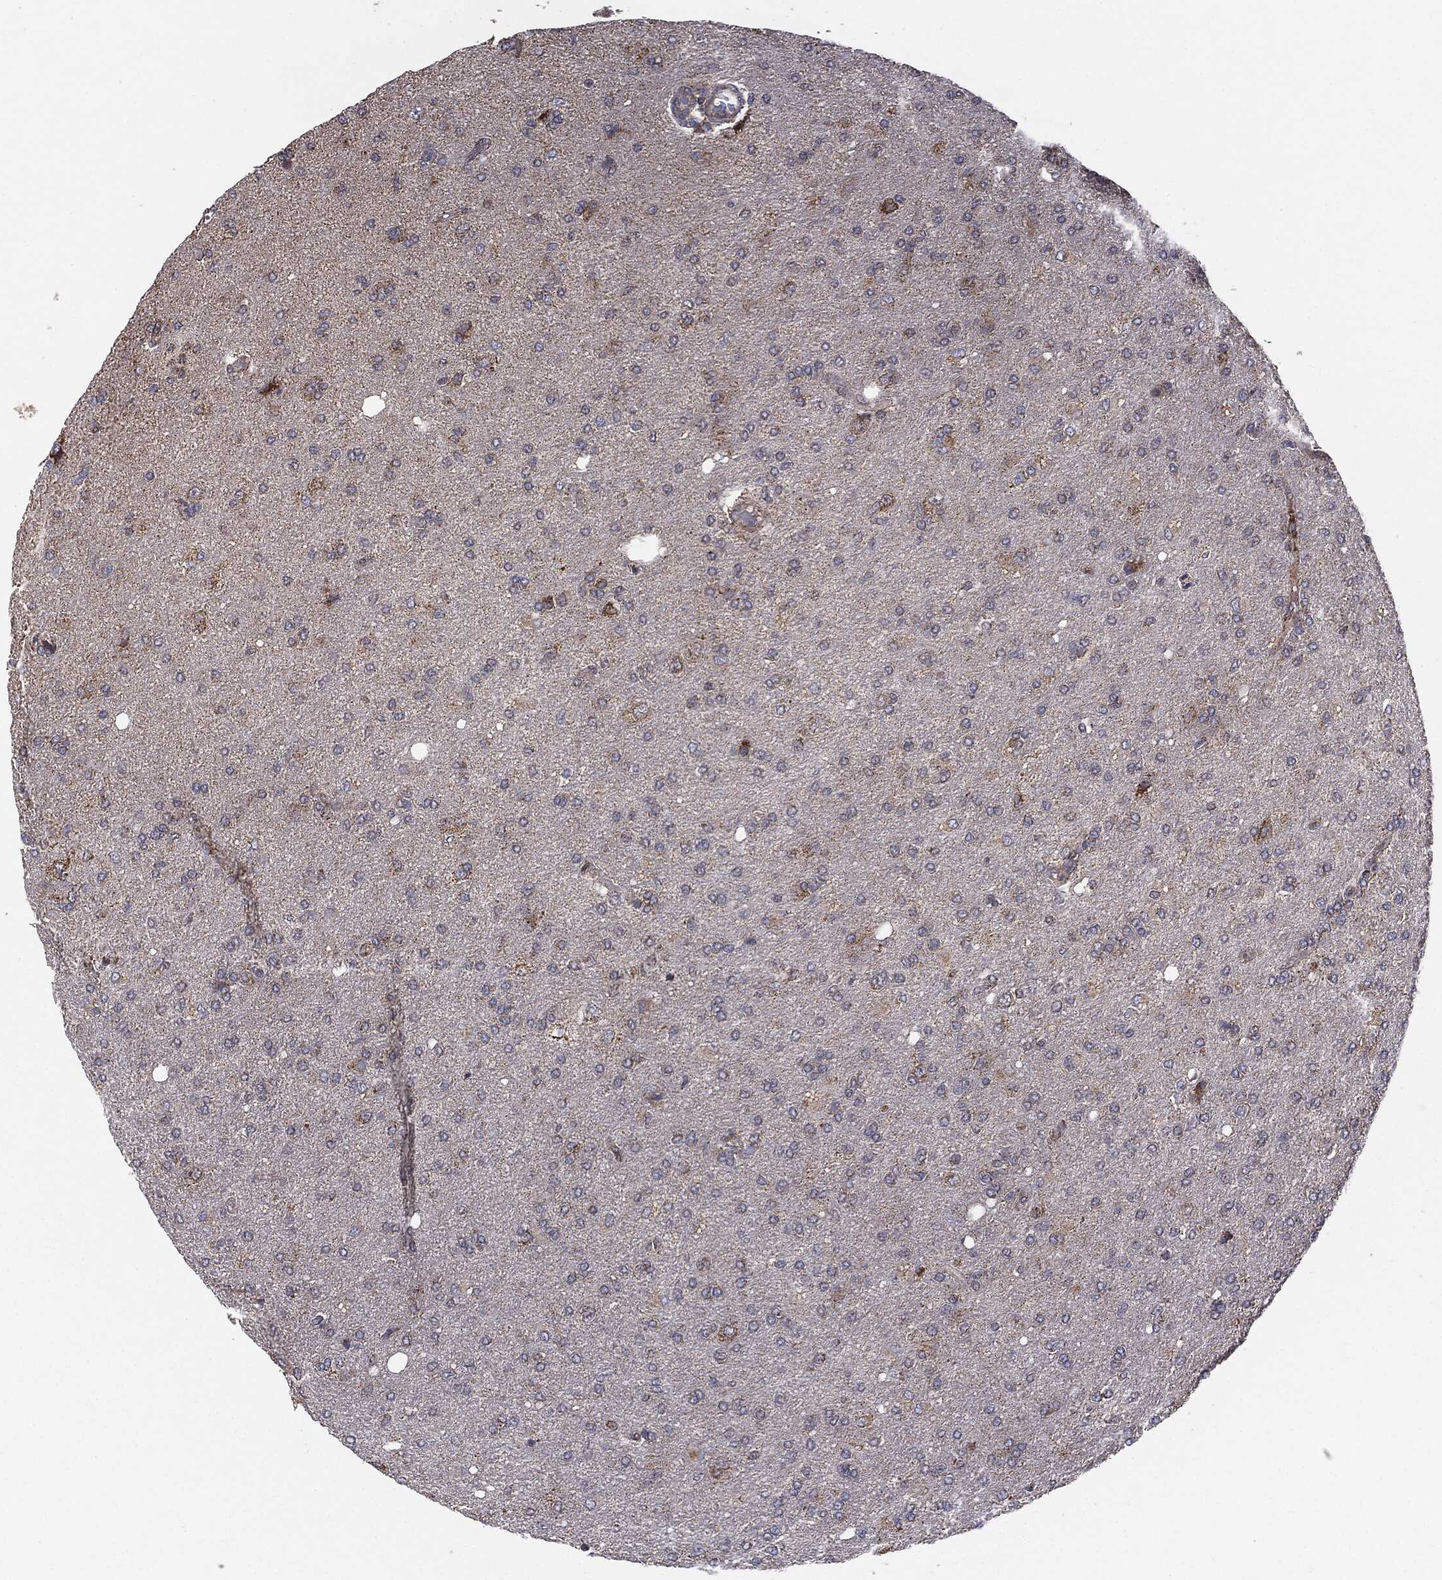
{"staining": {"intensity": "moderate", "quantity": "<25%", "location": "cytoplasmic/membranous"}, "tissue": "glioma", "cell_type": "Tumor cells", "image_type": "cancer", "snomed": [{"axis": "morphology", "description": "Glioma, malignant, High grade"}, {"axis": "topography", "description": "Cerebral cortex"}], "caption": "Immunohistochemistry (IHC) staining of high-grade glioma (malignant), which shows low levels of moderate cytoplasmic/membranous positivity in approximately <25% of tumor cells indicating moderate cytoplasmic/membranous protein expression. The staining was performed using DAB (3,3'-diaminobenzidine) (brown) for protein detection and nuclei were counterstained in hematoxylin (blue).", "gene": "MTOR", "patient": {"sex": "male", "age": 70}}